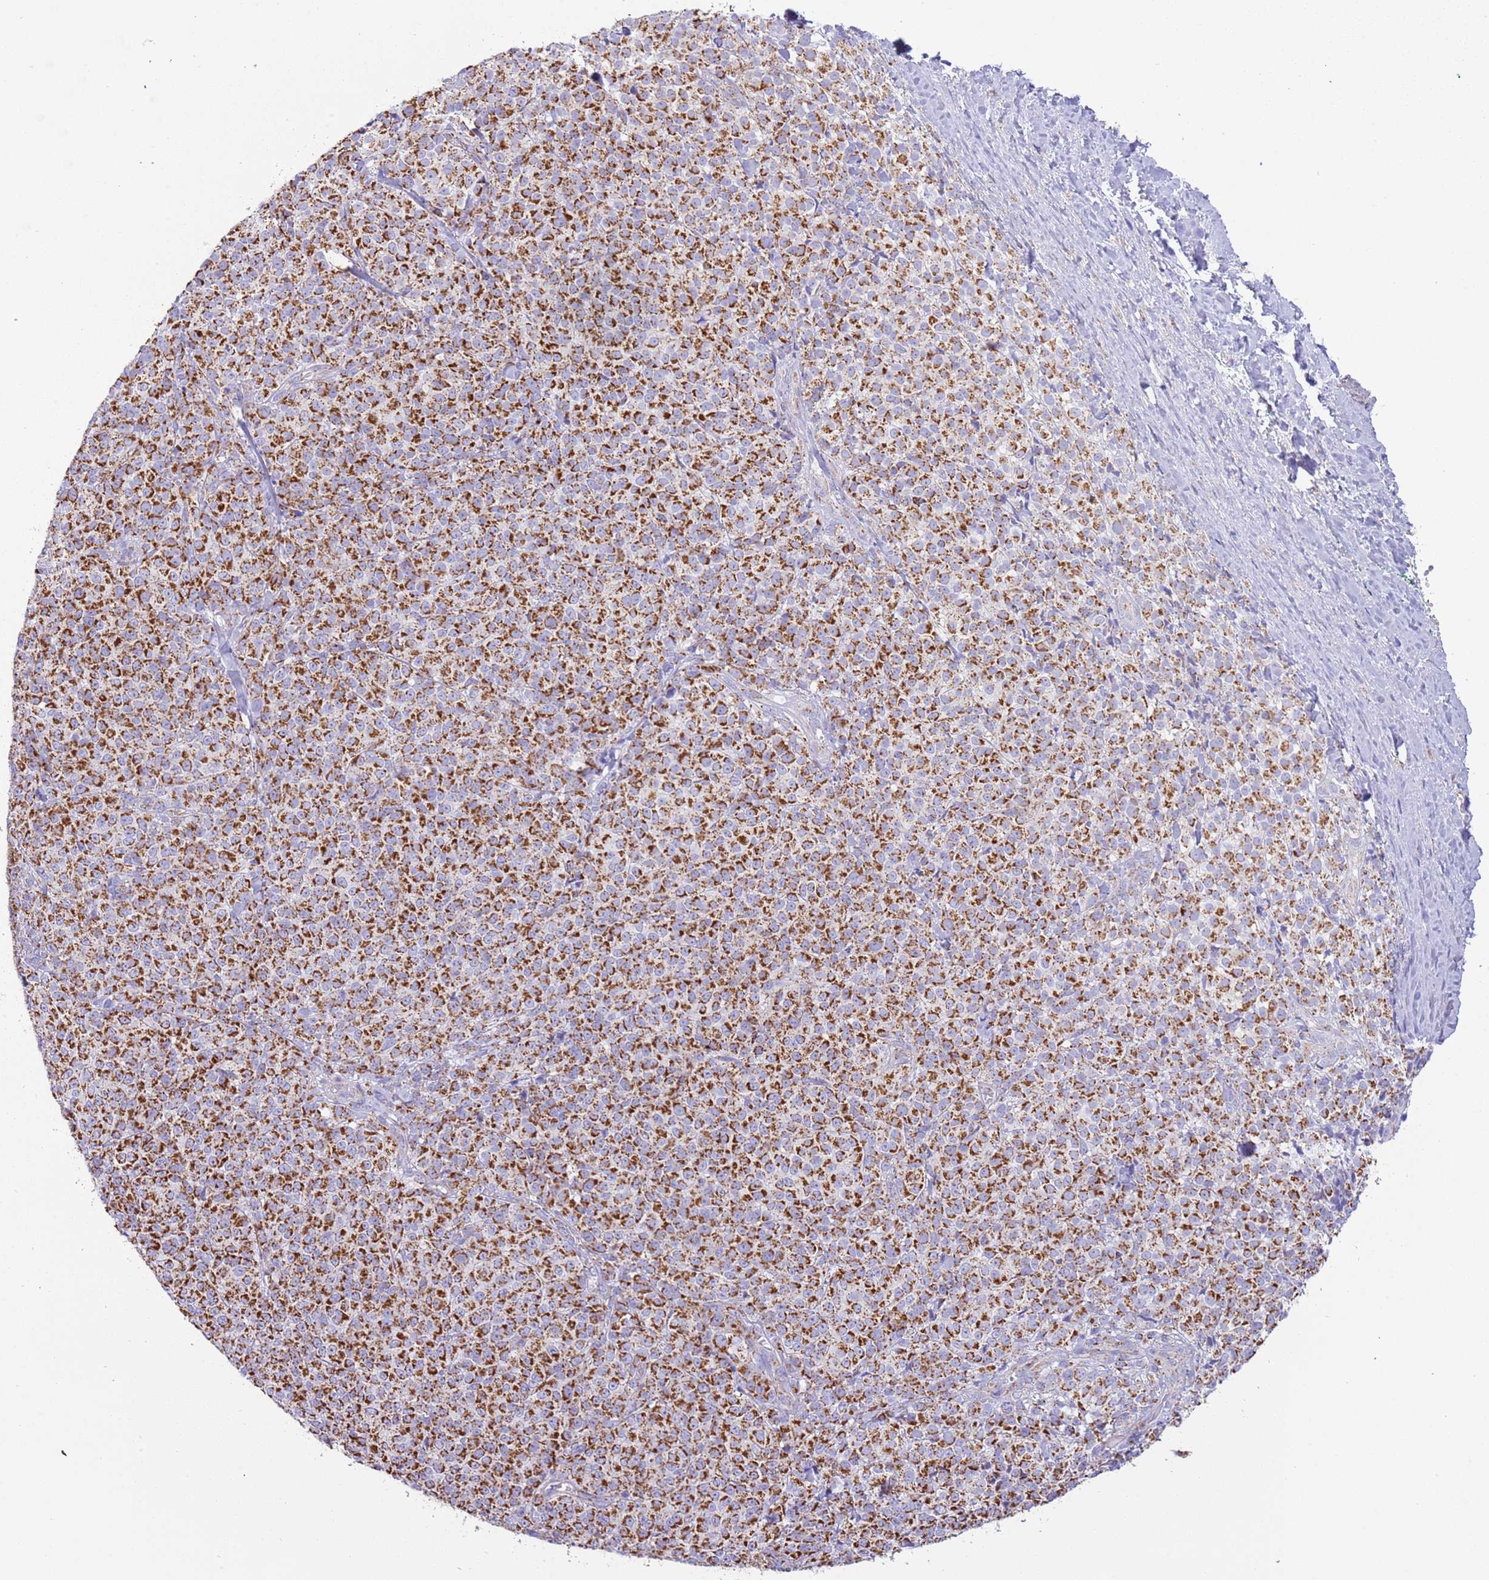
{"staining": {"intensity": "strong", "quantity": ">75%", "location": "cytoplasmic/membranous"}, "tissue": "melanoma", "cell_type": "Tumor cells", "image_type": "cancer", "snomed": [{"axis": "morphology", "description": "Normal tissue, NOS"}, {"axis": "morphology", "description": "Malignant melanoma, NOS"}, {"axis": "topography", "description": "Skin"}], "caption": "This image shows immunohistochemistry (IHC) staining of melanoma, with high strong cytoplasmic/membranous expression in about >75% of tumor cells.", "gene": "SUCLG2", "patient": {"sex": "female", "age": 34}}